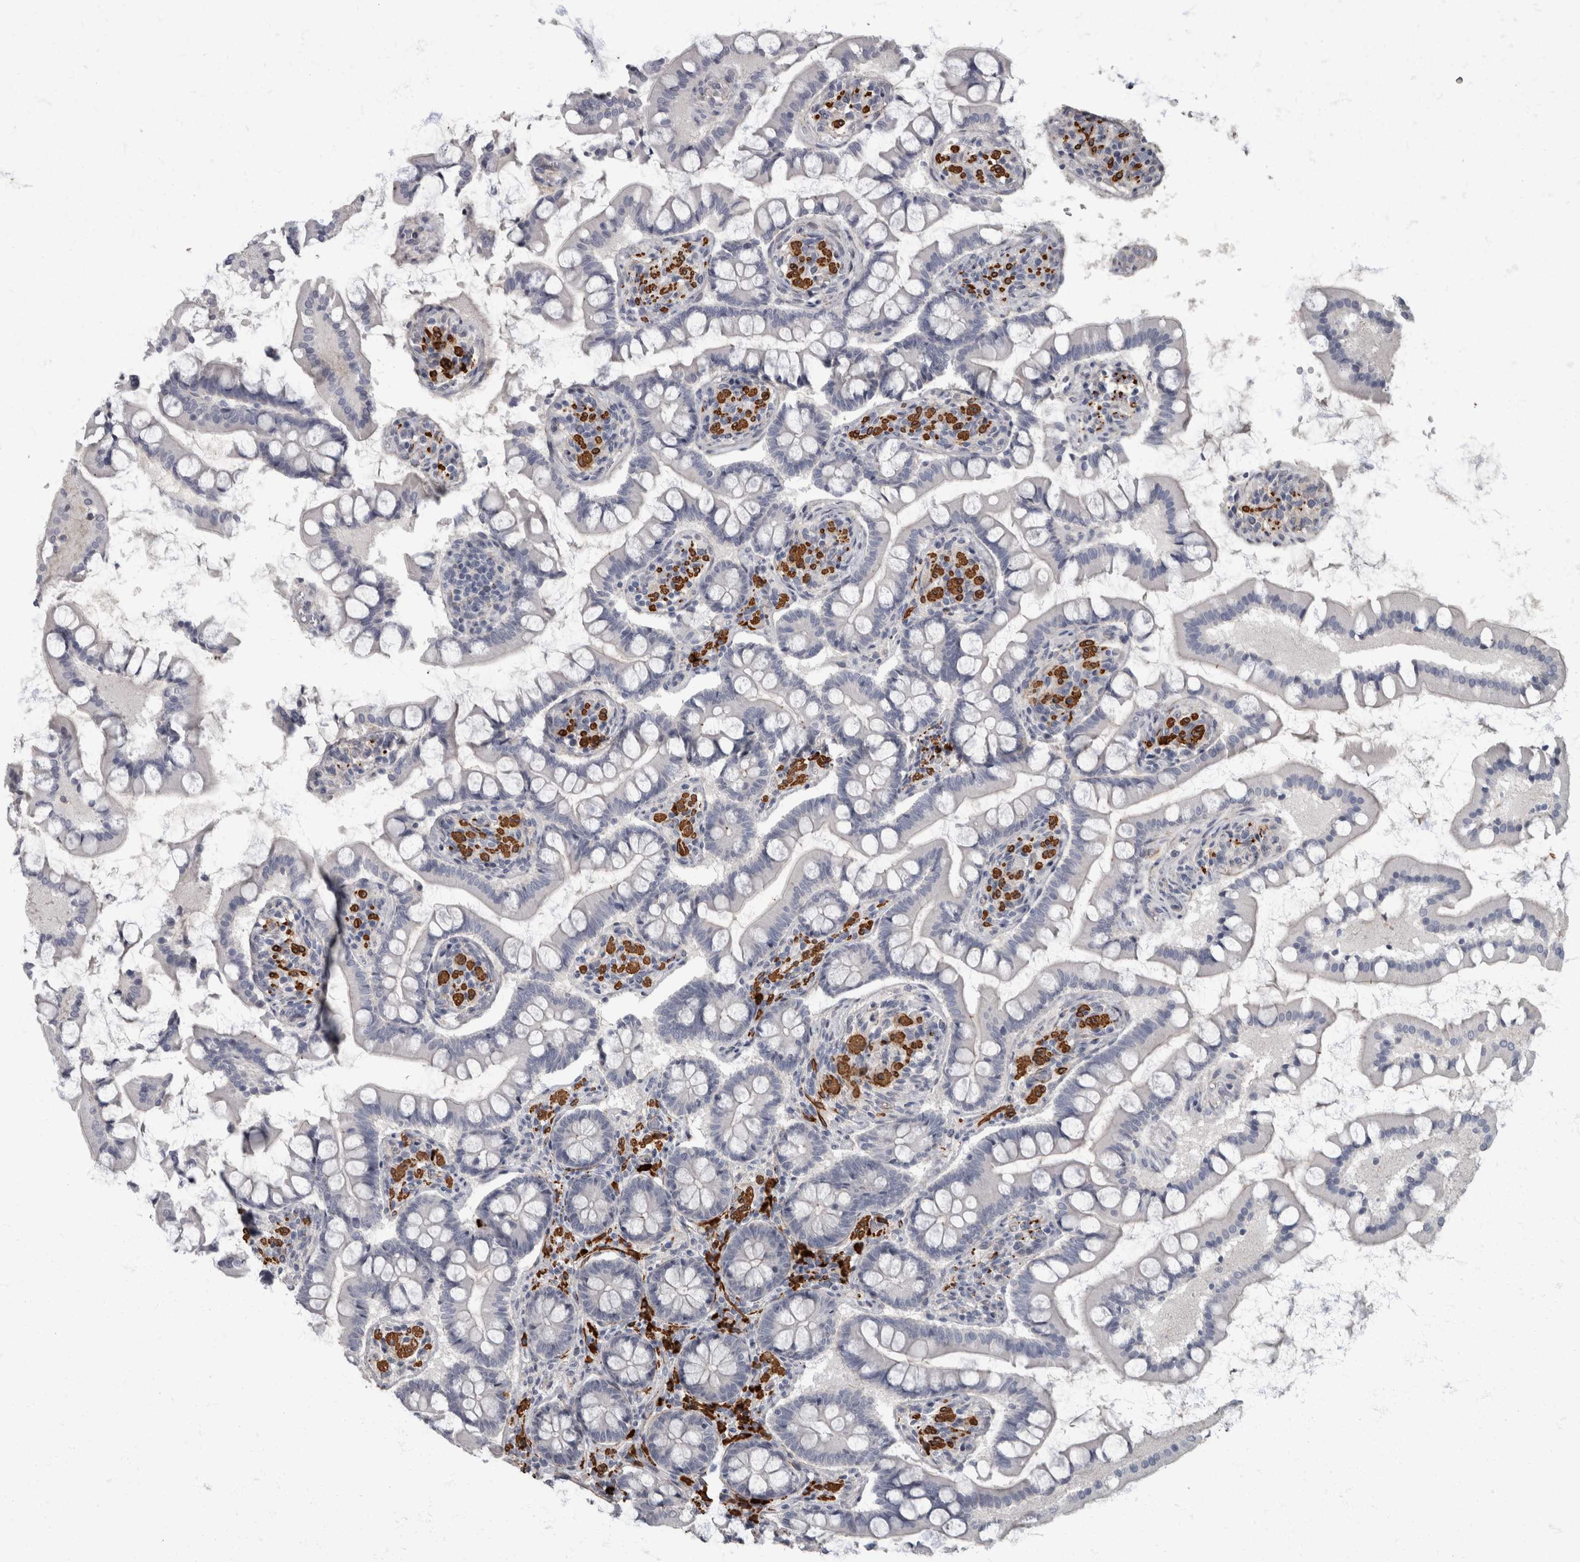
{"staining": {"intensity": "negative", "quantity": "none", "location": "none"}, "tissue": "small intestine", "cell_type": "Glandular cells", "image_type": "normal", "snomed": [{"axis": "morphology", "description": "Normal tissue, NOS"}, {"axis": "topography", "description": "Small intestine"}], "caption": "Histopathology image shows no significant protein expression in glandular cells of unremarkable small intestine.", "gene": "MASTL", "patient": {"sex": "male", "age": 41}}